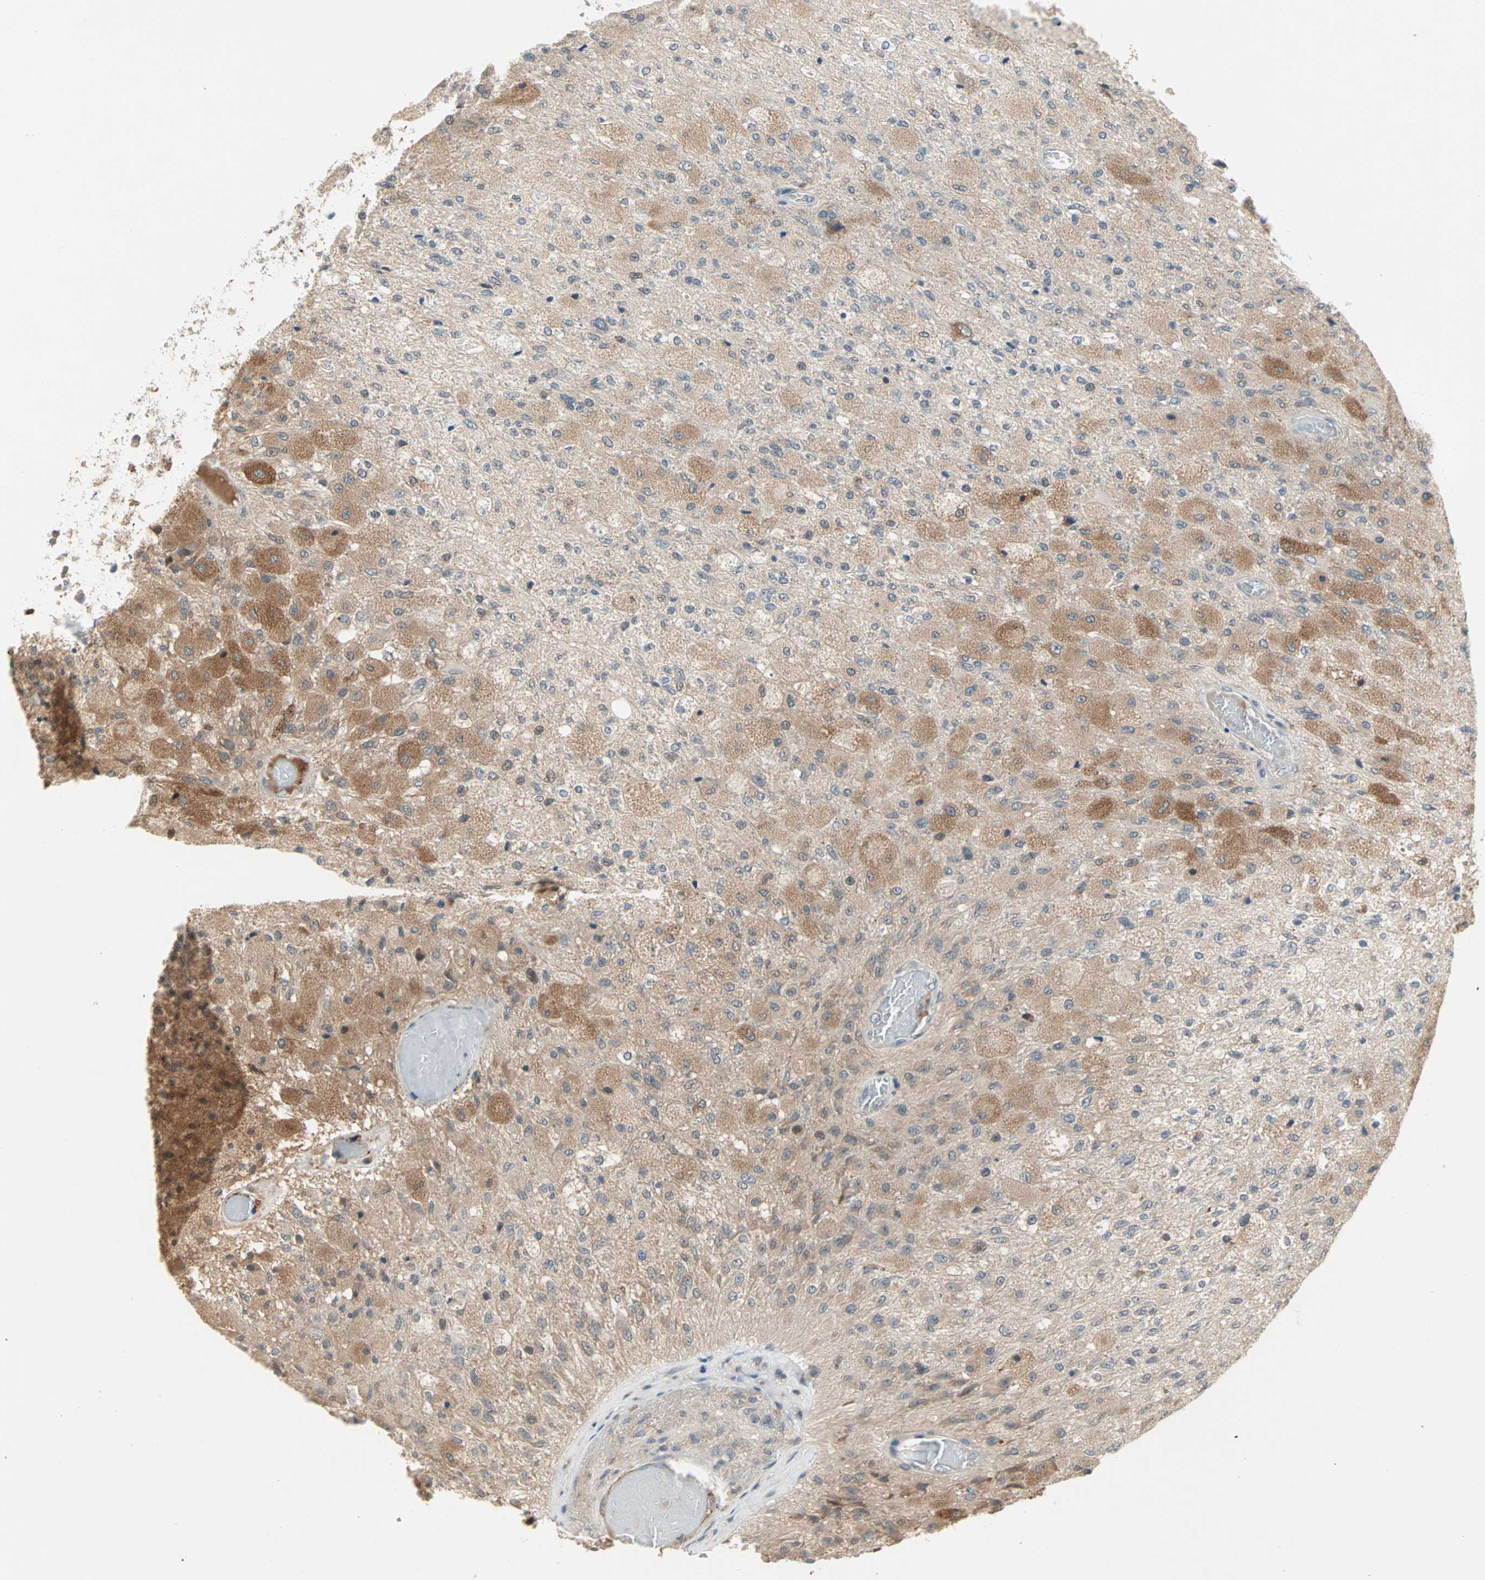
{"staining": {"intensity": "moderate", "quantity": "25%-75%", "location": "cytoplasmic/membranous"}, "tissue": "glioma", "cell_type": "Tumor cells", "image_type": "cancer", "snomed": [{"axis": "morphology", "description": "Normal tissue, NOS"}, {"axis": "morphology", "description": "Glioma, malignant, High grade"}, {"axis": "topography", "description": "Cerebral cortex"}], "caption": "Tumor cells reveal medium levels of moderate cytoplasmic/membranous staining in about 25%-75% of cells in malignant glioma (high-grade). The staining was performed using DAB (3,3'-diaminobenzidine), with brown indicating positive protein expression. Nuclei are stained blue with hematoxylin.", "gene": "PROS1", "patient": {"sex": "male", "age": 77}}